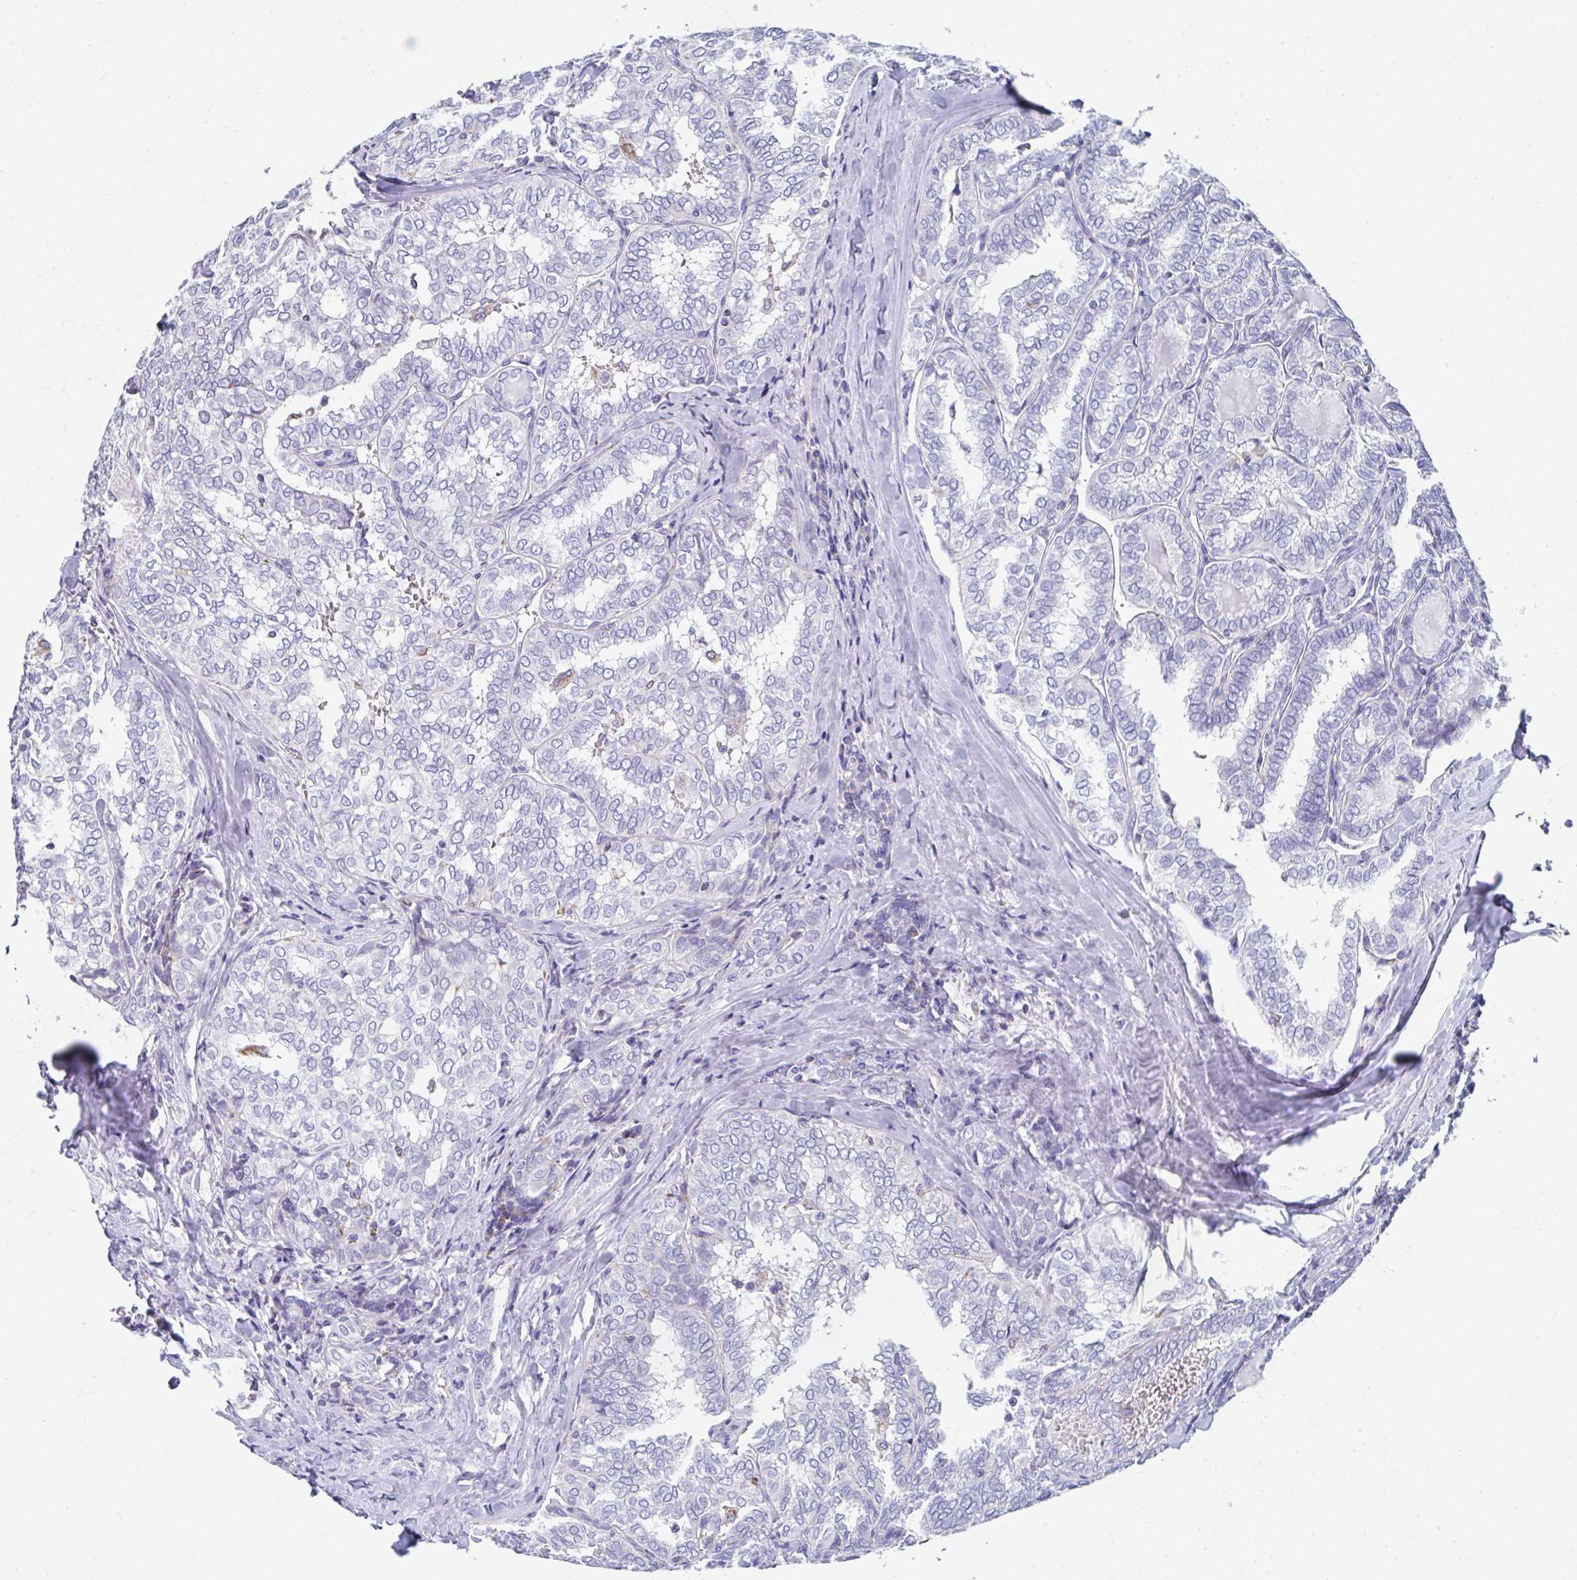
{"staining": {"intensity": "negative", "quantity": "none", "location": "none"}, "tissue": "thyroid cancer", "cell_type": "Tumor cells", "image_type": "cancer", "snomed": [{"axis": "morphology", "description": "Papillary adenocarcinoma, NOS"}, {"axis": "topography", "description": "Thyroid gland"}], "caption": "This histopathology image is of papillary adenocarcinoma (thyroid) stained with immunohistochemistry to label a protein in brown with the nuclei are counter-stained blue. There is no staining in tumor cells. (Stains: DAB (3,3'-diaminobenzidine) immunohistochemistry with hematoxylin counter stain, Microscopy: brightfield microscopy at high magnification).", "gene": "MGAM2", "patient": {"sex": "female", "age": 30}}